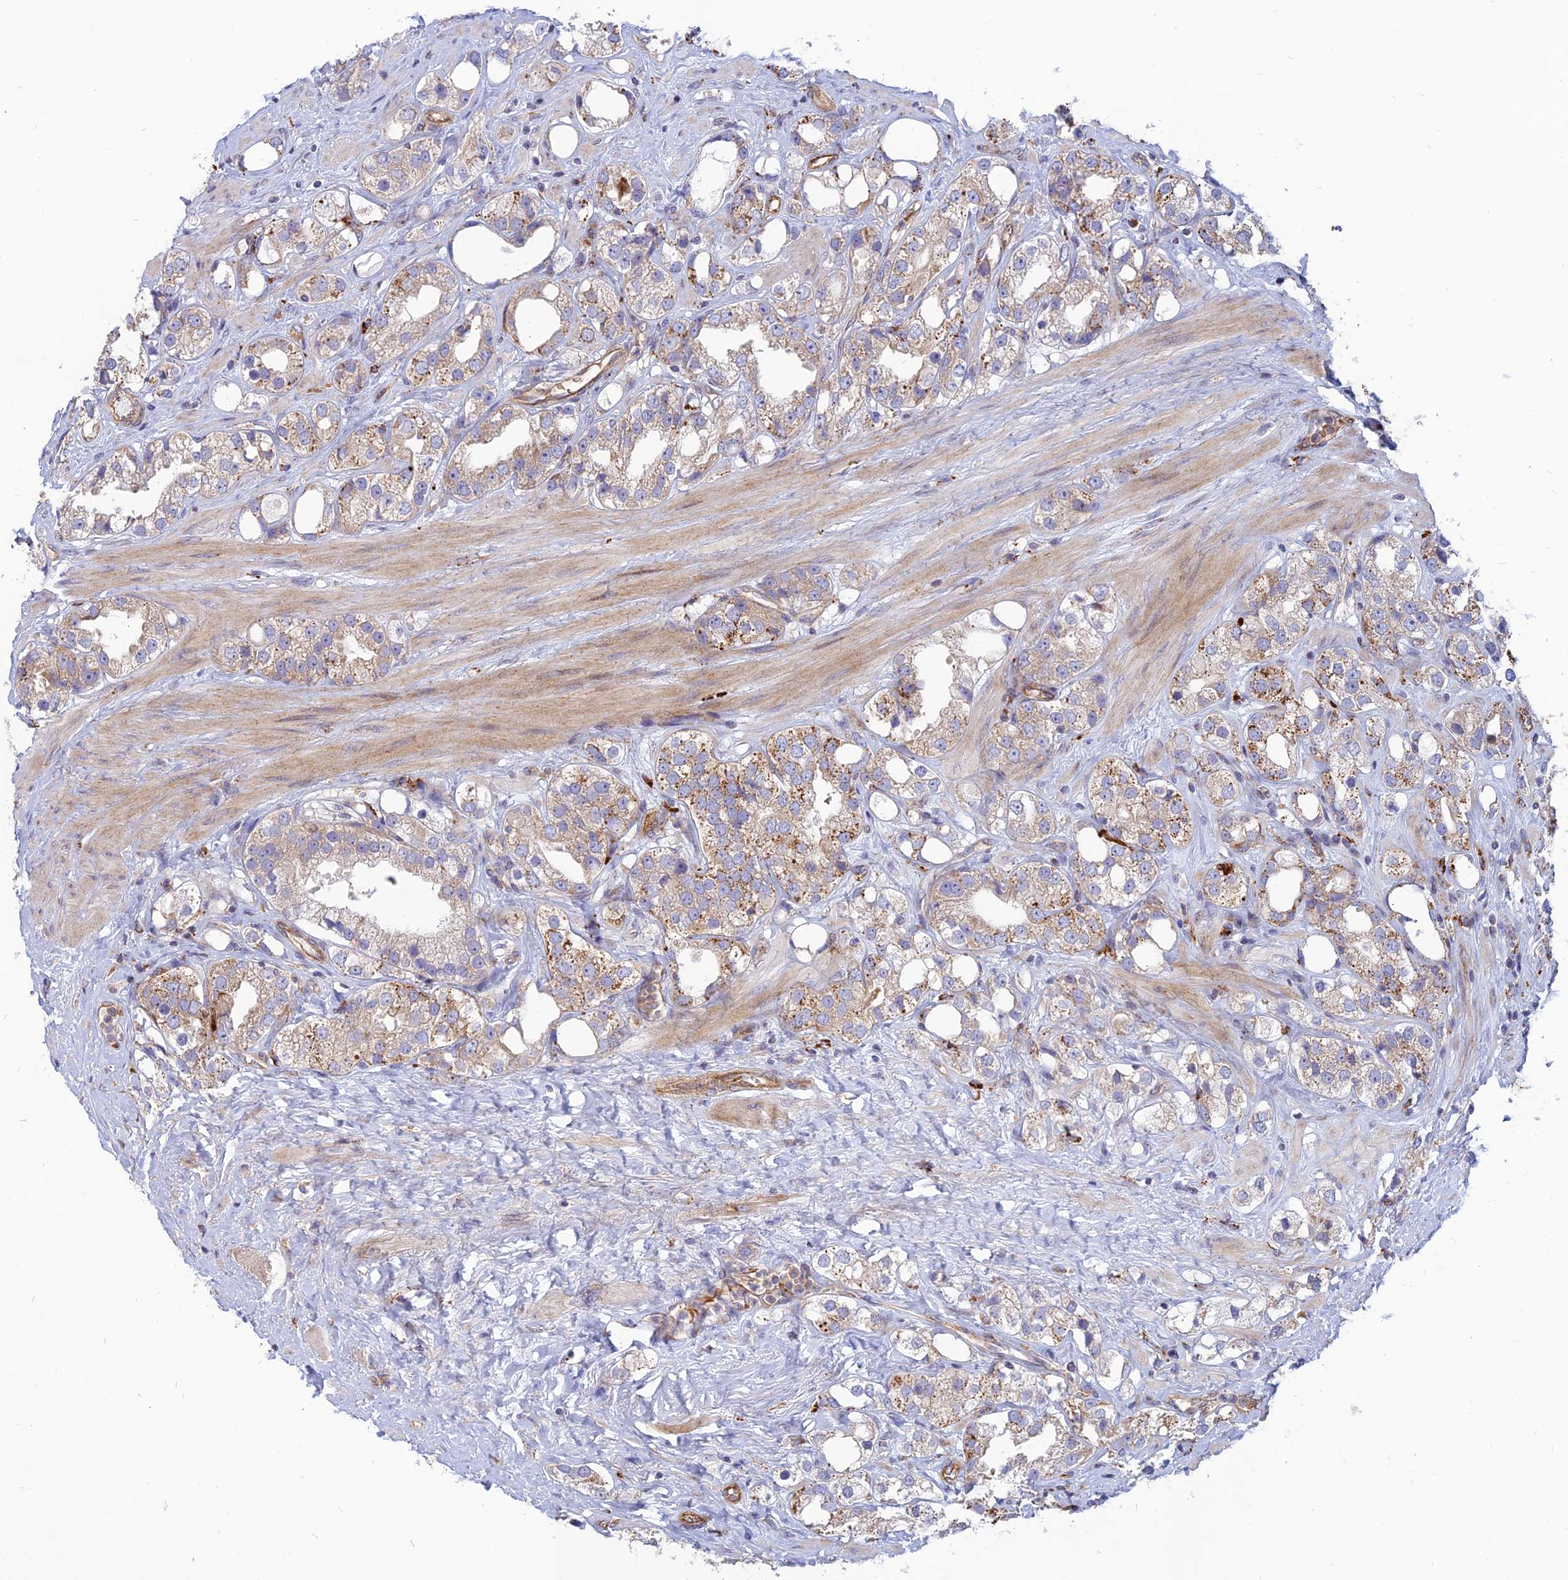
{"staining": {"intensity": "moderate", "quantity": "25%-75%", "location": "cytoplasmic/membranous"}, "tissue": "prostate cancer", "cell_type": "Tumor cells", "image_type": "cancer", "snomed": [{"axis": "morphology", "description": "Adenocarcinoma, NOS"}, {"axis": "topography", "description": "Prostate"}], "caption": "Brown immunohistochemical staining in prostate adenocarcinoma demonstrates moderate cytoplasmic/membranous positivity in approximately 25%-75% of tumor cells.", "gene": "PHKA2", "patient": {"sex": "male", "age": 79}}